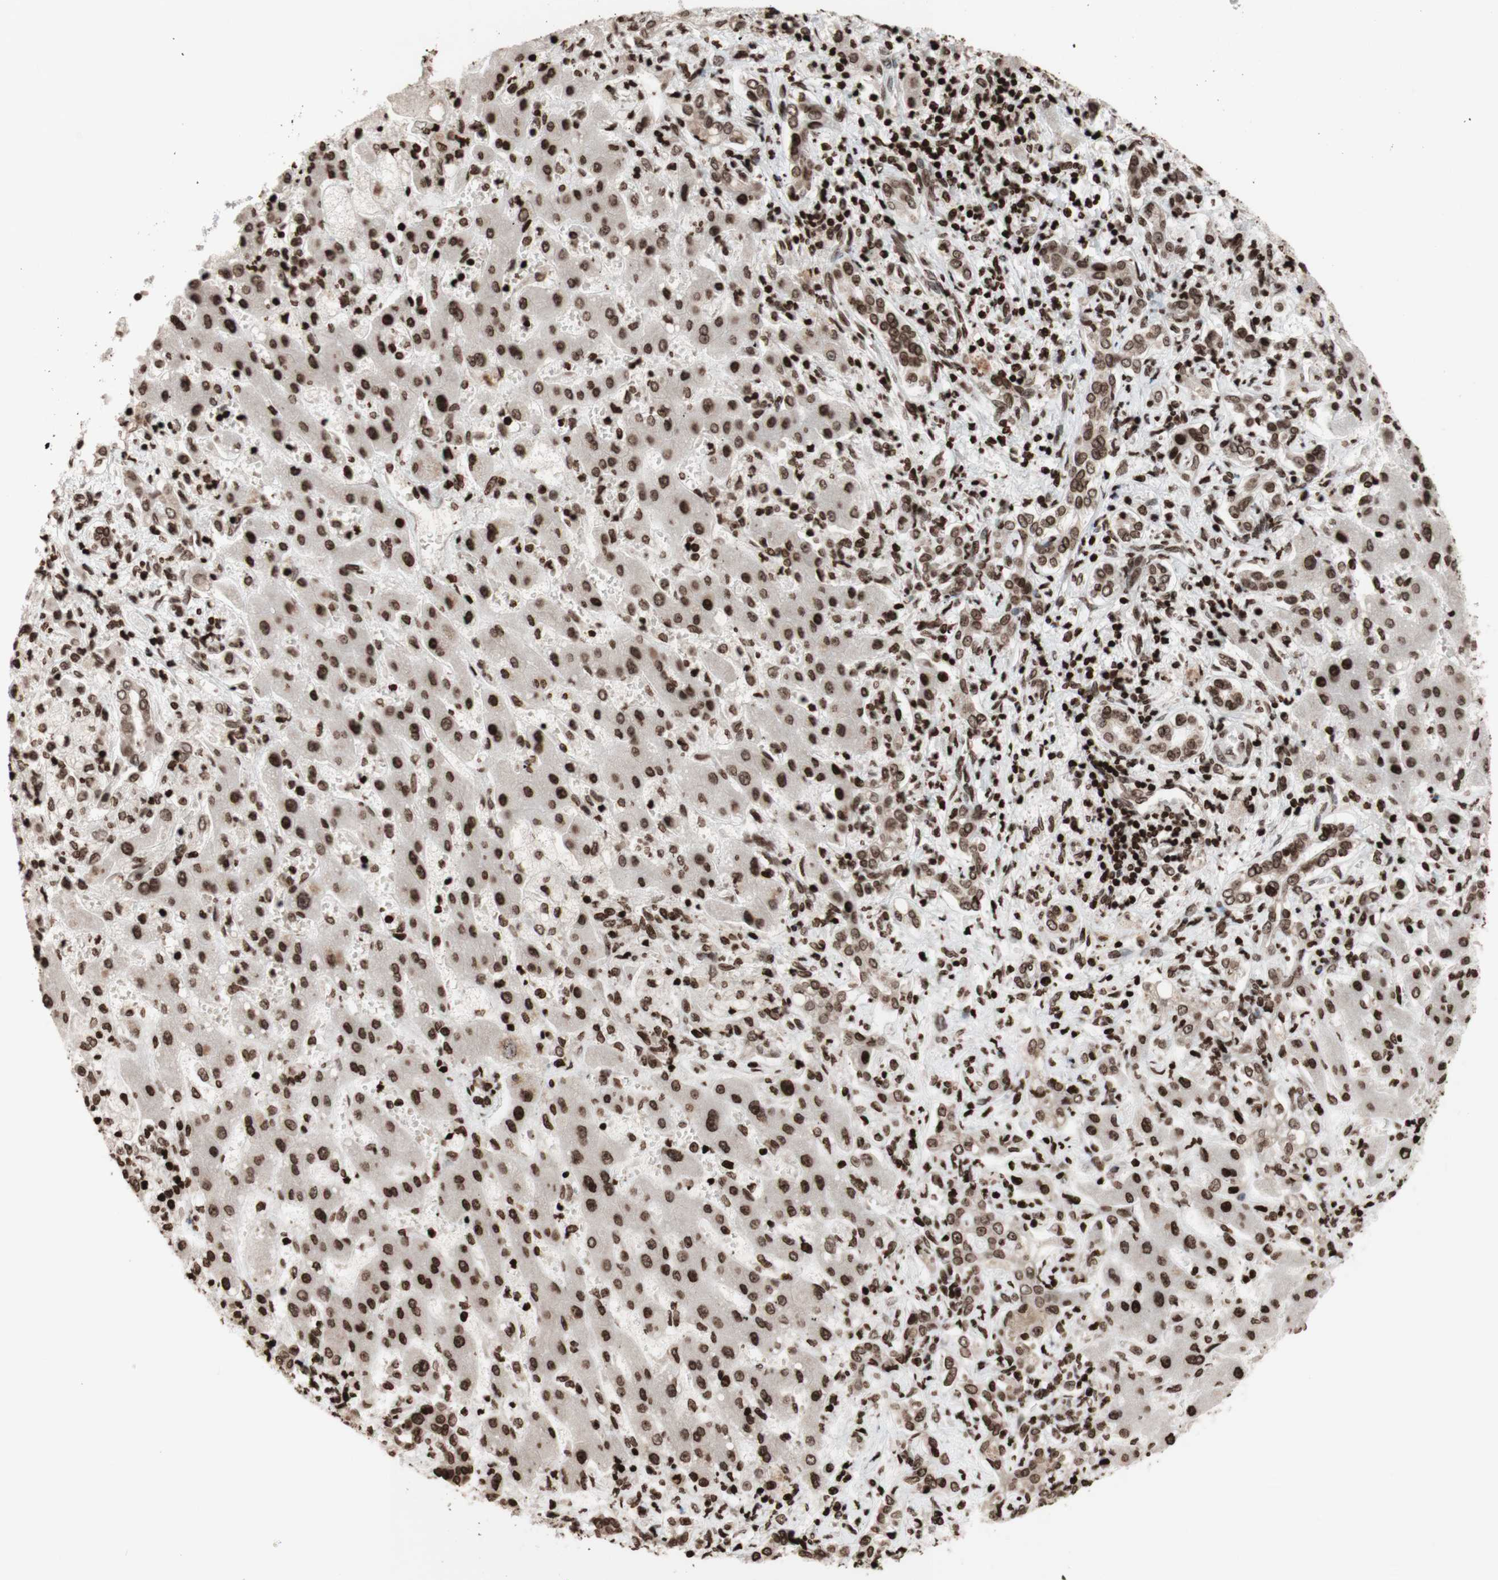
{"staining": {"intensity": "moderate", "quantity": ">75%", "location": "nuclear"}, "tissue": "liver cancer", "cell_type": "Tumor cells", "image_type": "cancer", "snomed": [{"axis": "morphology", "description": "Cholangiocarcinoma"}, {"axis": "topography", "description": "Liver"}], "caption": "About >75% of tumor cells in cholangiocarcinoma (liver) show moderate nuclear protein positivity as visualized by brown immunohistochemical staining.", "gene": "NCAPD2", "patient": {"sex": "male", "age": 50}}